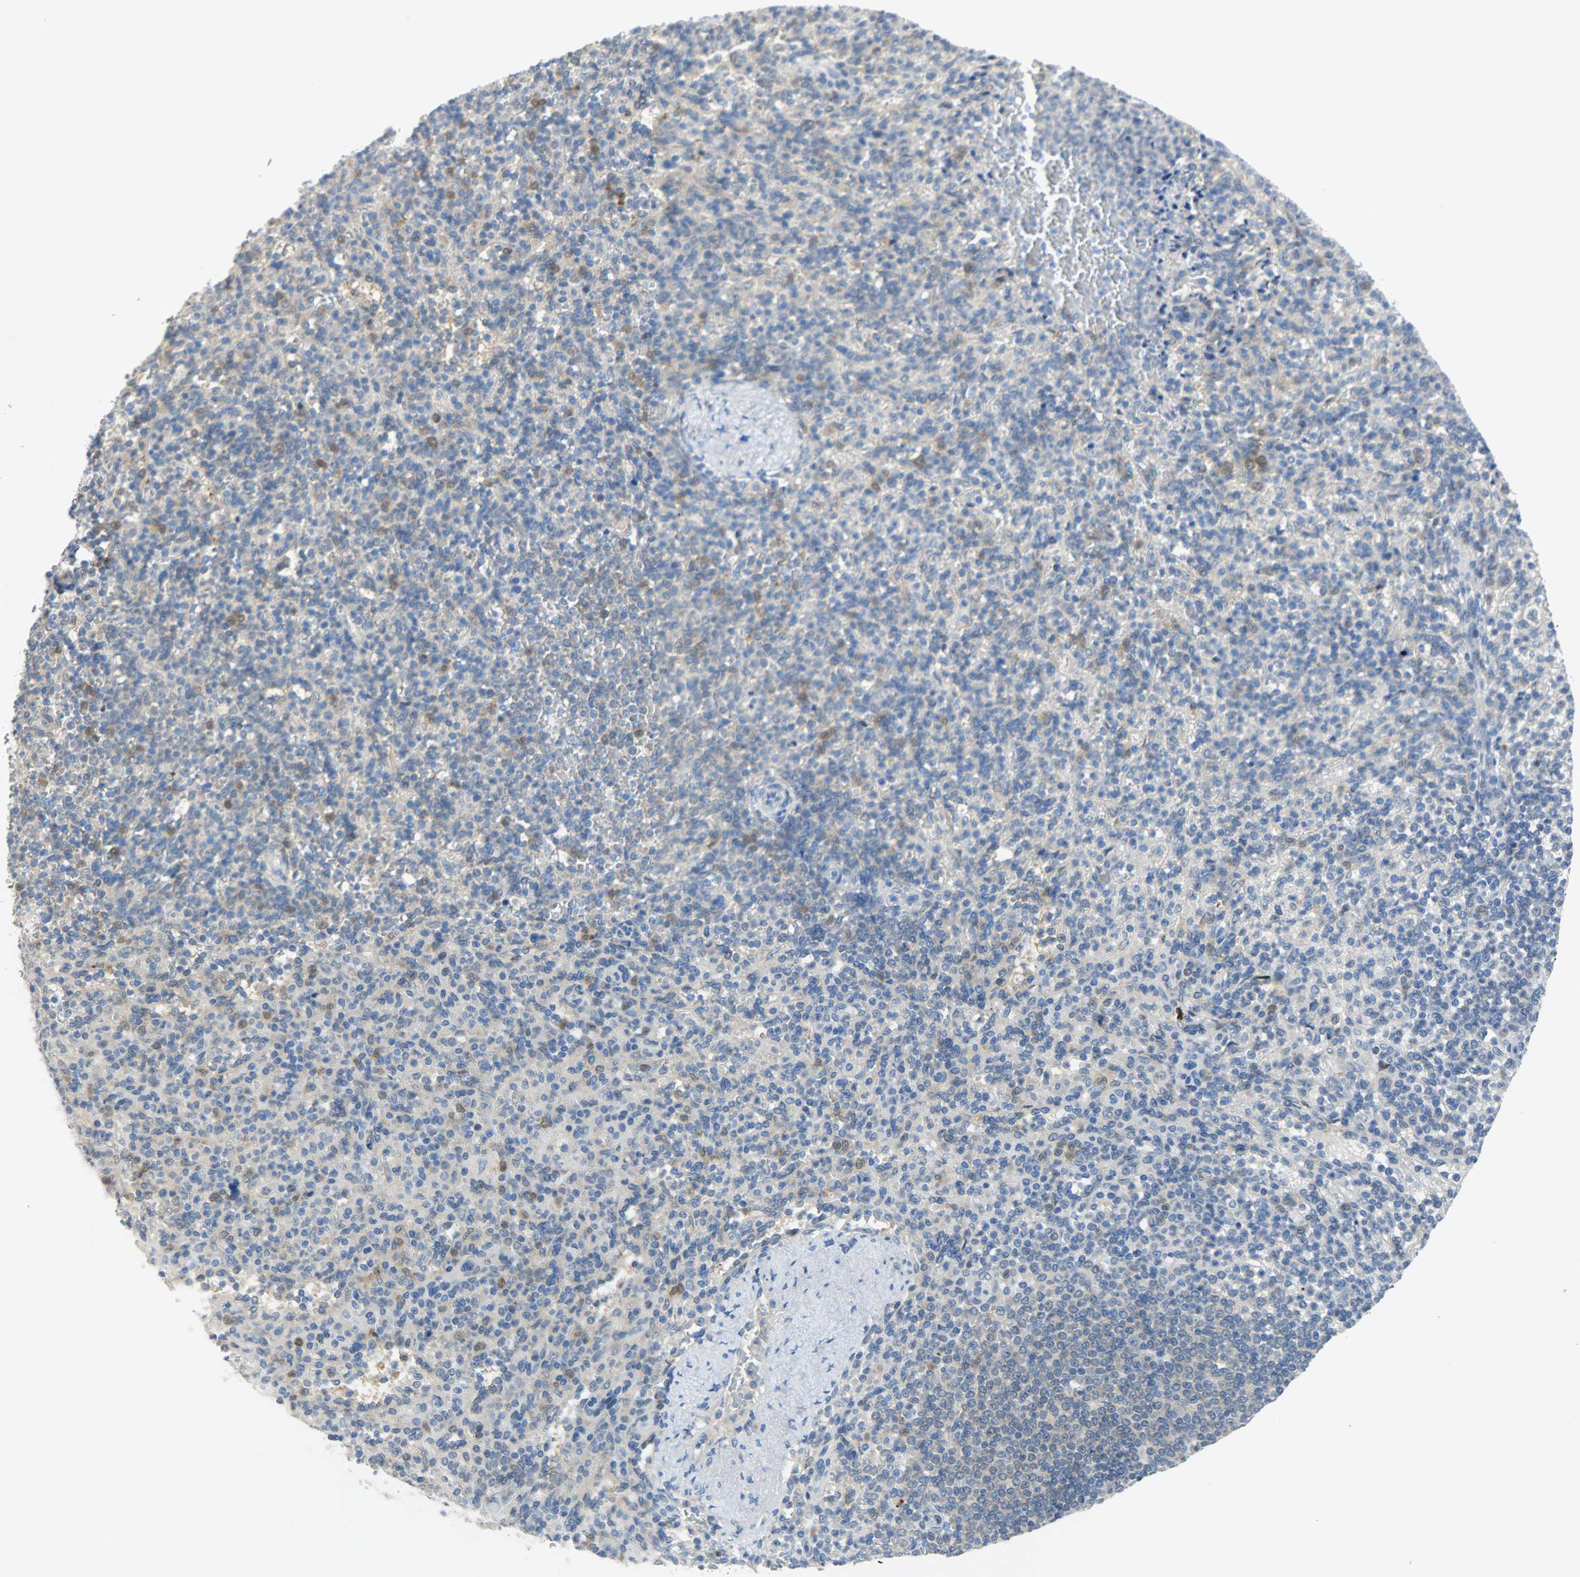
{"staining": {"intensity": "moderate", "quantity": "<25%", "location": "cytoplasmic/membranous,nuclear"}, "tissue": "spleen", "cell_type": "Cells in red pulp", "image_type": "normal", "snomed": [{"axis": "morphology", "description": "Normal tissue, NOS"}, {"axis": "topography", "description": "Spleen"}], "caption": "Immunohistochemistry (IHC) photomicrograph of normal spleen stained for a protein (brown), which shows low levels of moderate cytoplasmic/membranous,nuclear expression in approximately <25% of cells in red pulp.", "gene": "EIF4EBP1", "patient": {"sex": "female", "age": 74}}